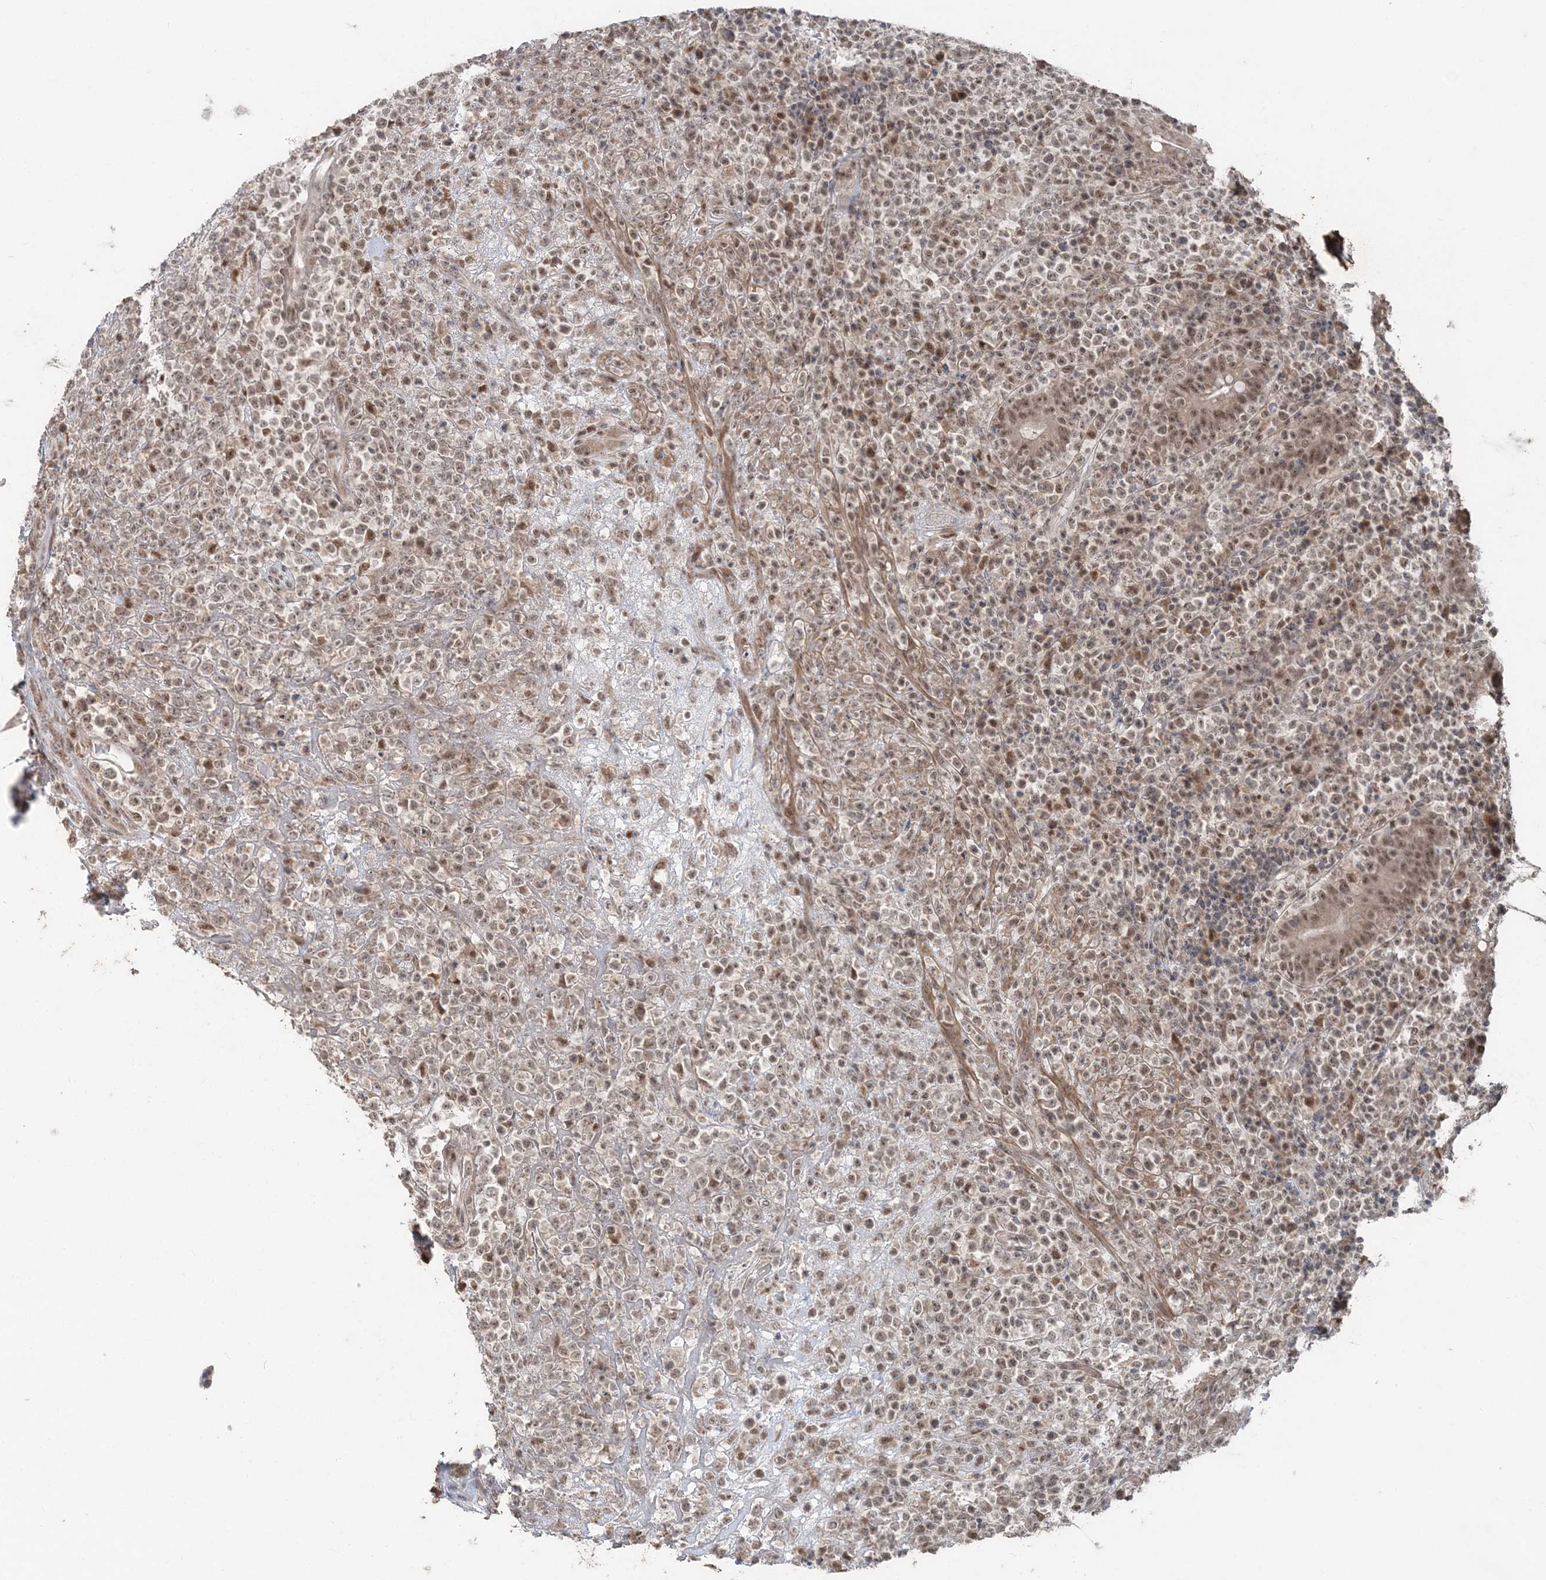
{"staining": {"intensity": "moderate", "quantity": ">75%", "location": "nuclear"}, "tissue": "lymphoma", "cell_type": "Tumor cells", "image_type": "cancer", "snomed": [{"axis": "morphology", "description": "Malignant lymphoma, non-Hodgkin's type, High grade"}, {"axis": "topography", "description": "Colon"}], "caption": "Tumor cells reveal medium levels of moderate nuclear staining in about >75% of cells in human lymphoma.", "gene": "SLU7", "patient": {"sex": "female", "age": 53}}